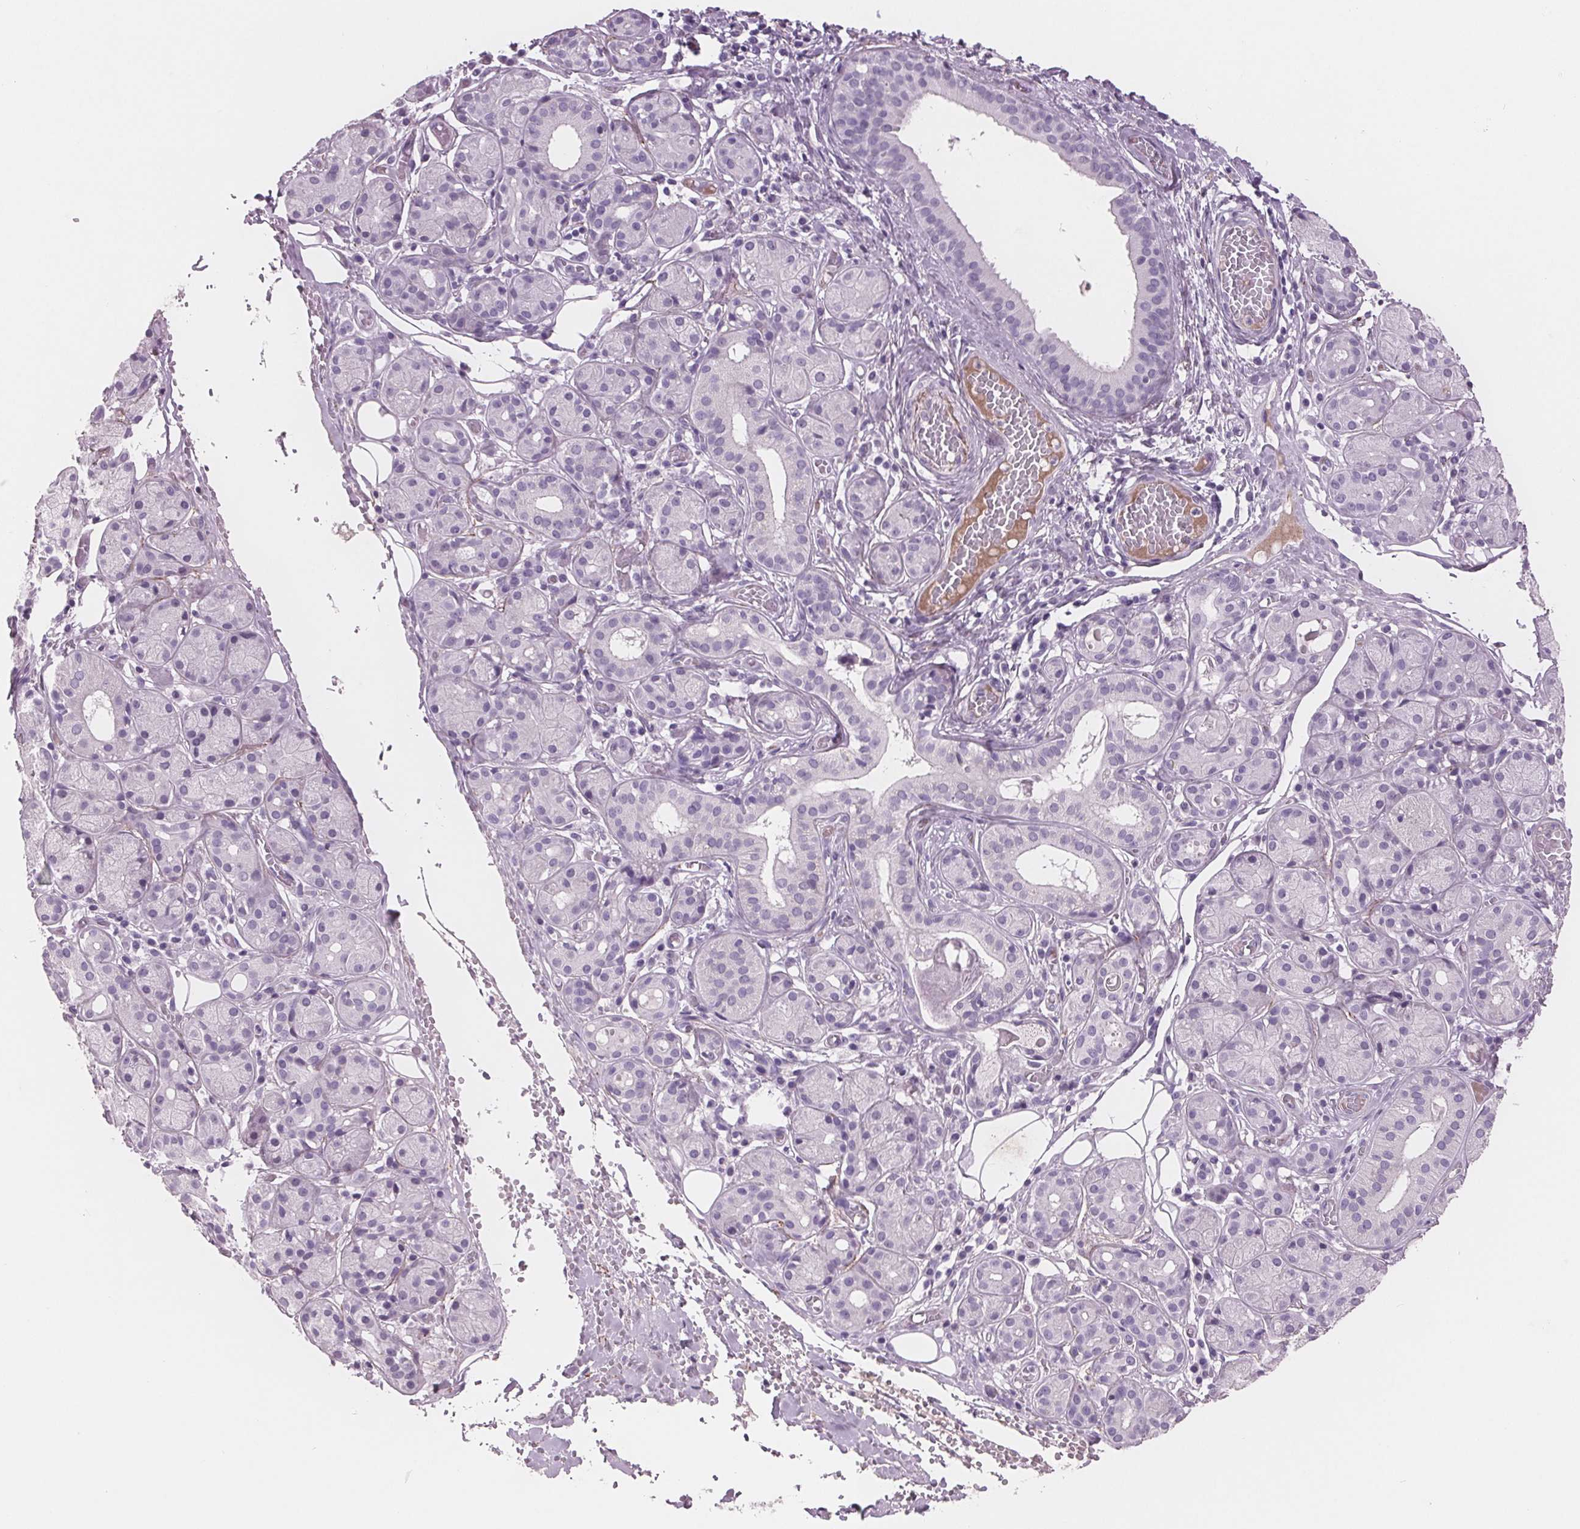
{"staining": {"intensity": "negative", "quantity": "none", "location": "none"}, "tissue": "salivary gland", "cell_type": "Glandular cells", "image_type": "normal", "snomed": [{"axis": "morphology", "description": "Normal tissue, NOS"}, {"axis": "topography", "description": "Salivary gland"}, {"axis": "topography", "description": "Peripheral nerve tissue"}], "caption": "Protein analysis of normal salivary gland reveals no significant staining in glandular cells. The staining was performed using DAB to visualize the protein expression in brown, while the nuclei were stained in blue with hematoxylin (Magnification: 20x).", "gene": "AMBP", "patient": {"sex": "male", "age": 71}}